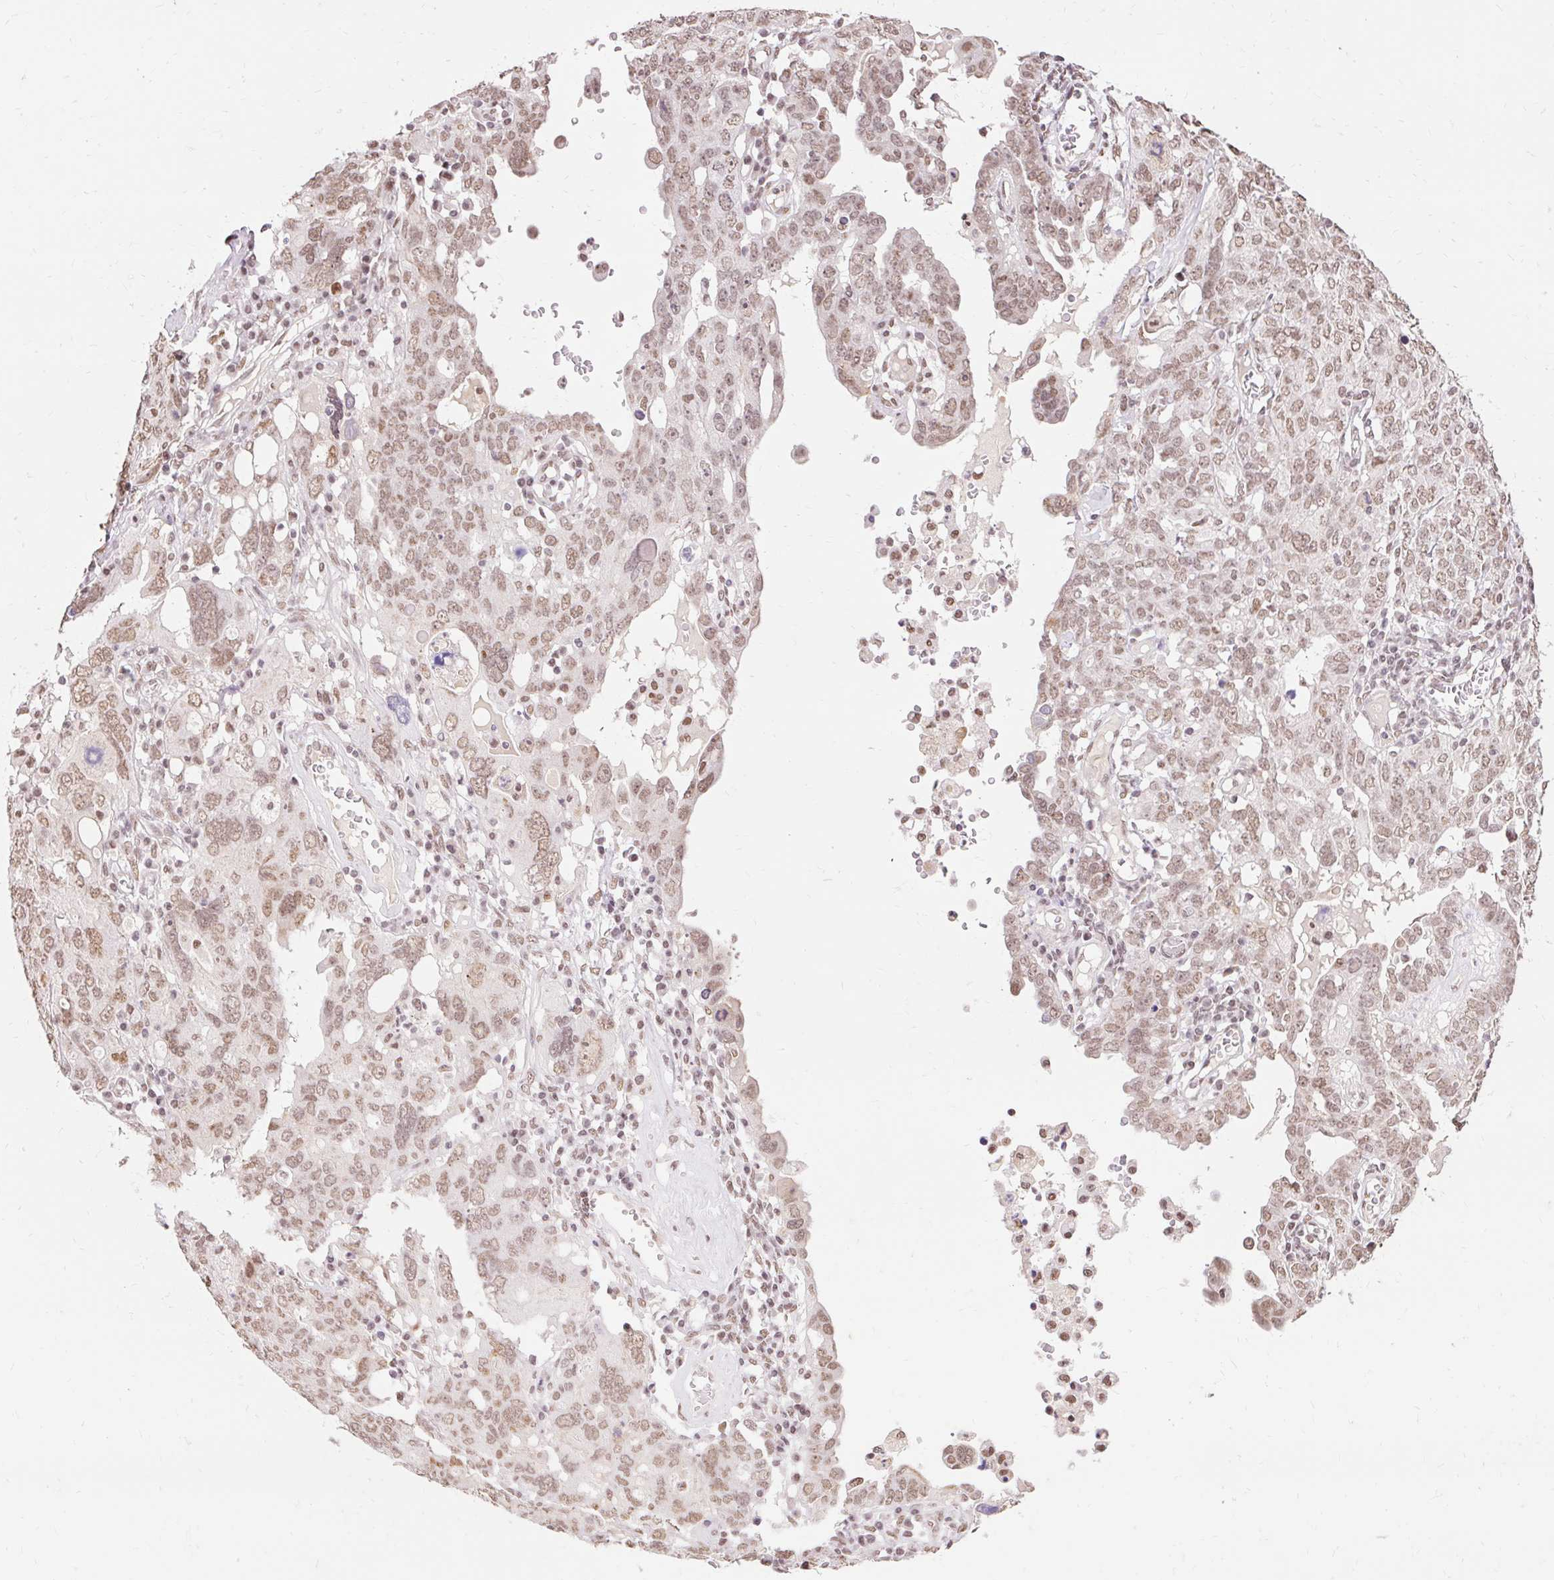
{"staining": {"intensity": "moderate", "quantity": ">75%", "location": "nuclear"}, "tissue": "ovarian cancer", "cell_type": "Tumor cells", "image_type": "cancer", "snomed": [{"axis": "morphology", "description": "Carcinoma, endometroid"}, {"axis": "topography", "description": "Ovary"}], "caption": "Immunohistochemistry (DAB (3,3'-diaminobenzidine)) staining of ovarian cancer (endometroid carcinoma) exhibits moderate nuclear protein positivity in about >75% of tumor cells. (DAB (3,3'-diaminobenzidine) = brown stain, brightfield microscopy at high magnification).", "gene": "NPIPB12", "patient": {"sex": "female", "age": 62}}